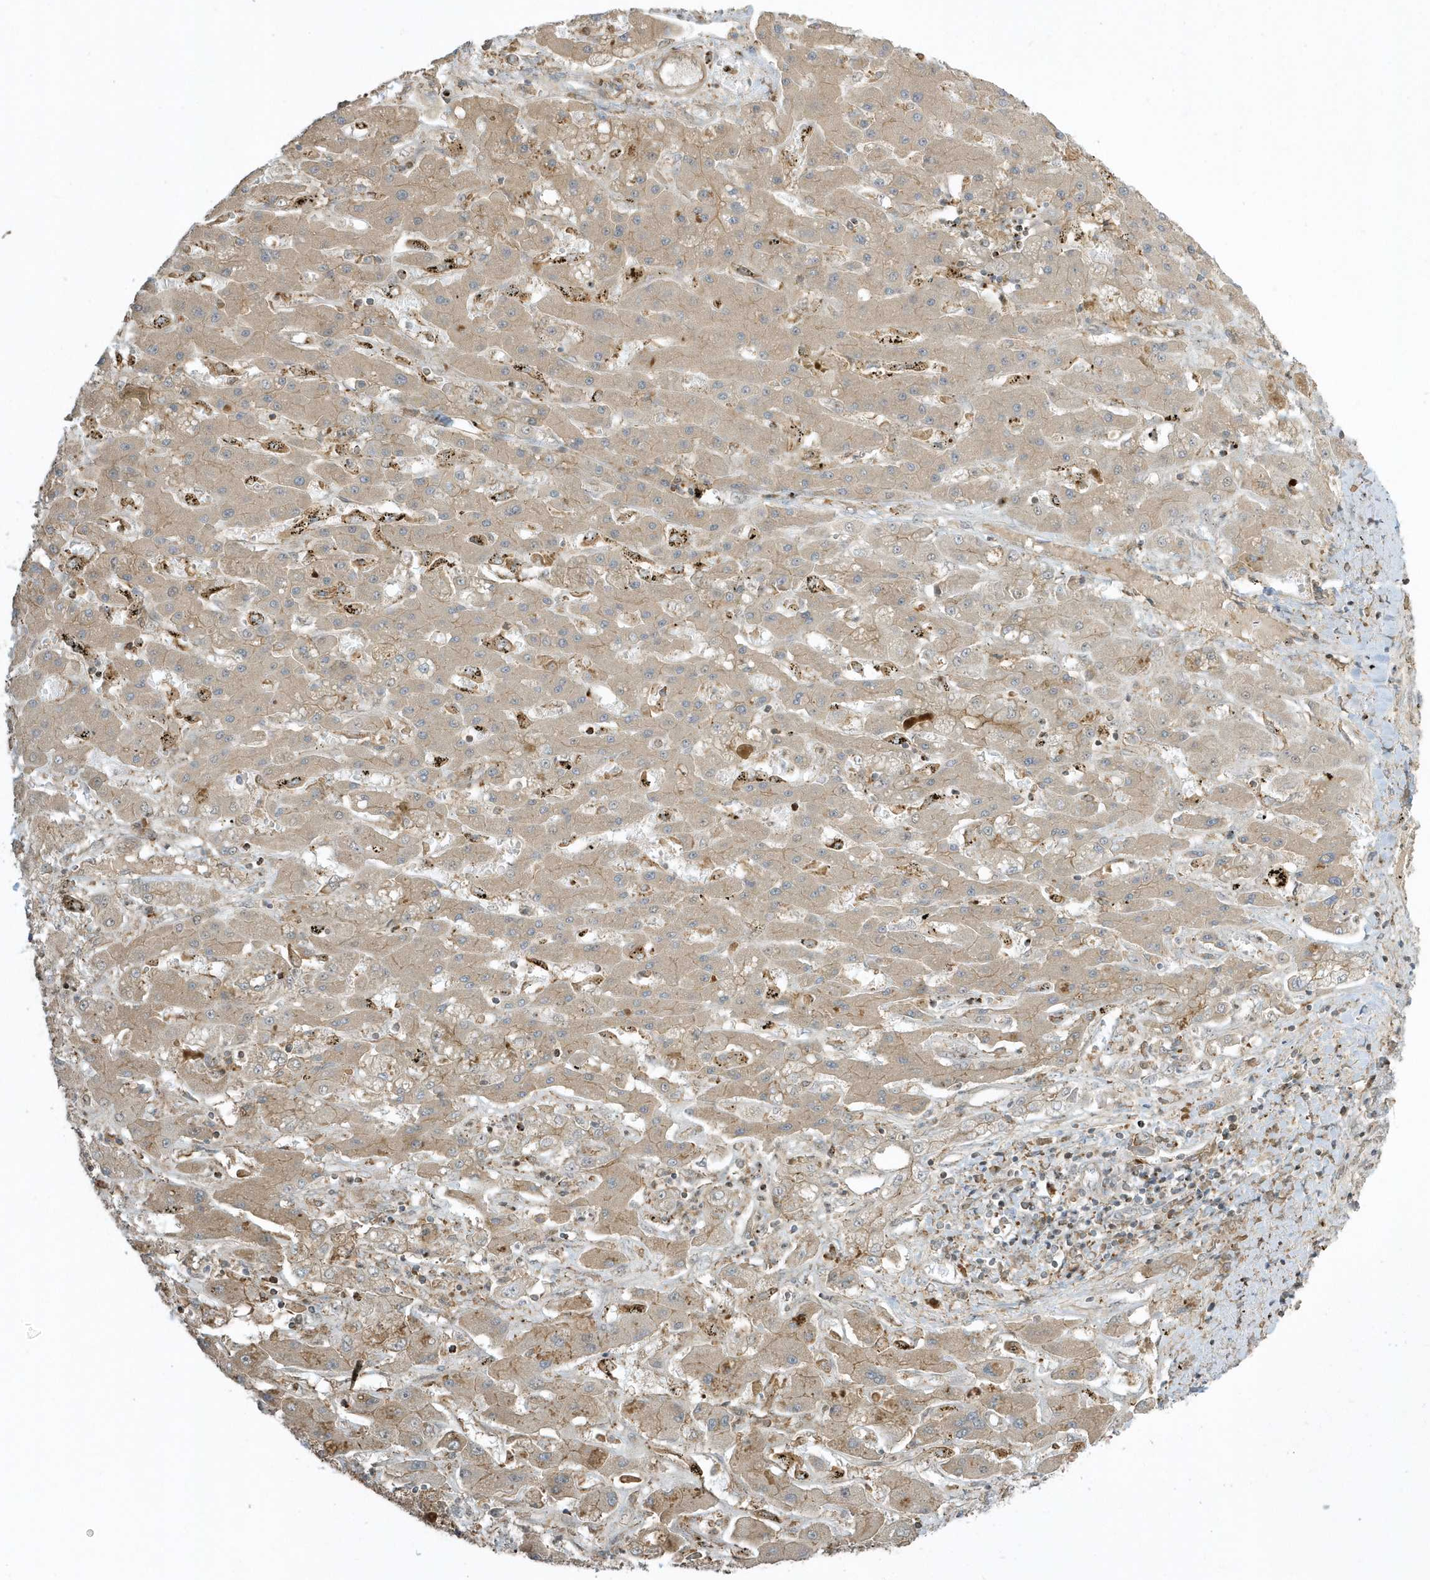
{"staining": {"intensity": "weak", "quantity": ">75%", "location": "cytoplasmic/membranous"}, "tissue": "liver cancer", "cell_type": "Tumor cells", "image_type": "cancer", "snomed": [{"axis": "morphology", "description": "Cholangiocarcinoma"}, {"axis": "topography", "description": "Liver"}], "caption": "Liver cancer (cholangiocarcinoma) was stained to show a protein in brown. There is low levels of weak cytoplasmic/membranous staining in approximately >75% of tumor cells.", "gene": "ZBTB8A", "patient": {"sex": "male", "age": 67}}